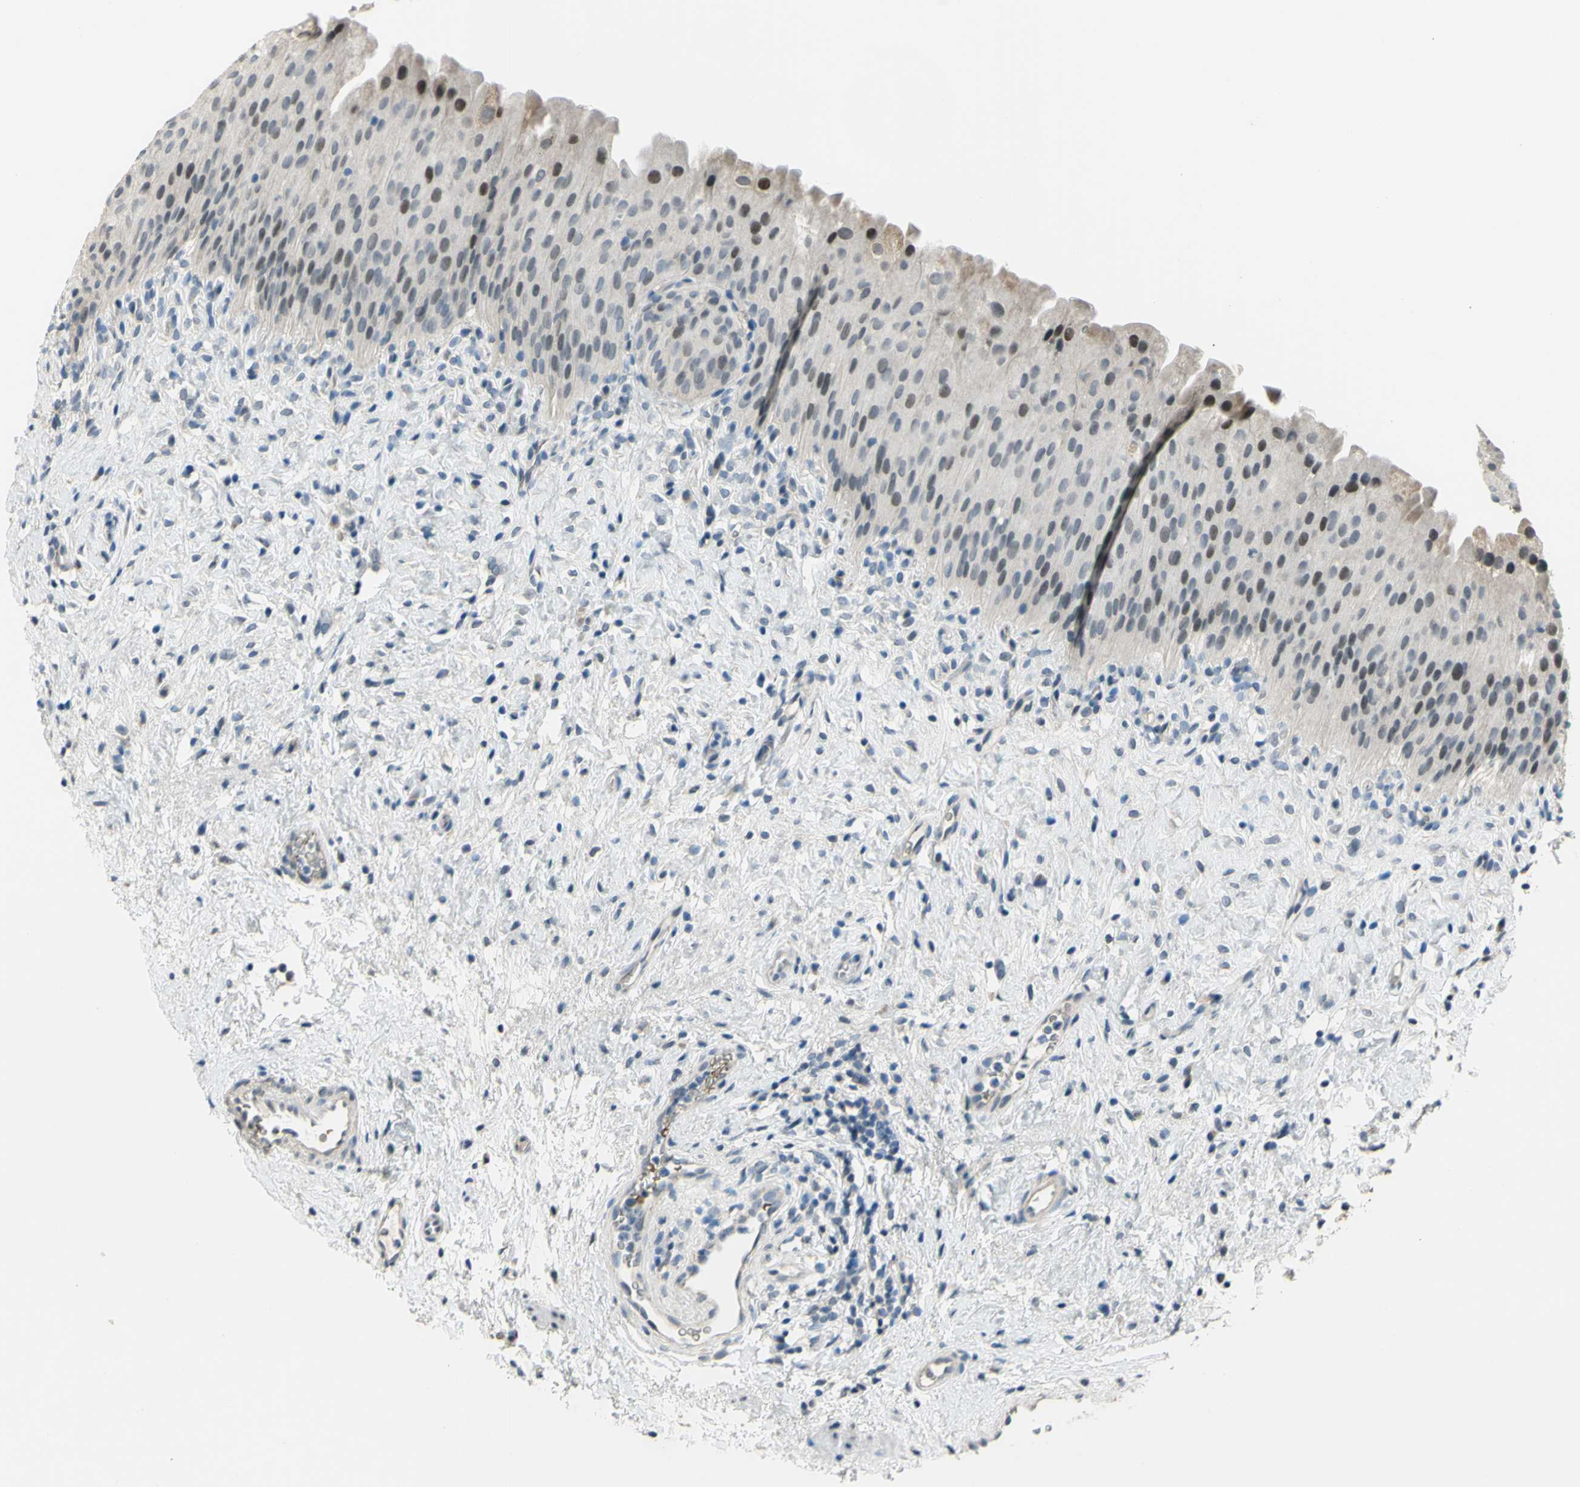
{"staining": {"intensity": "moderate", "quantity": "<25%", "location": "nuclear"}, "tissue": "urinary bladder", "cell_type": "Urothelial cells", "image_type": "normal", "snomed": [{"axis": "morphology", "description": "Normal tissue, NOS"}, {"axis": "morphology", "description": "Urothelial carcinoma, High grade"}, {"axis": "topography", "description": "Urinary bladder"}], "caption": "Moderate nuclear staining is present in about <25% of urothelial cells in normal urinary bladder. (Brightfield microscopy of DAB IHC at high magnification).", "gene": "ZNF184", "patient": {"sex": "male", "age": 46}}